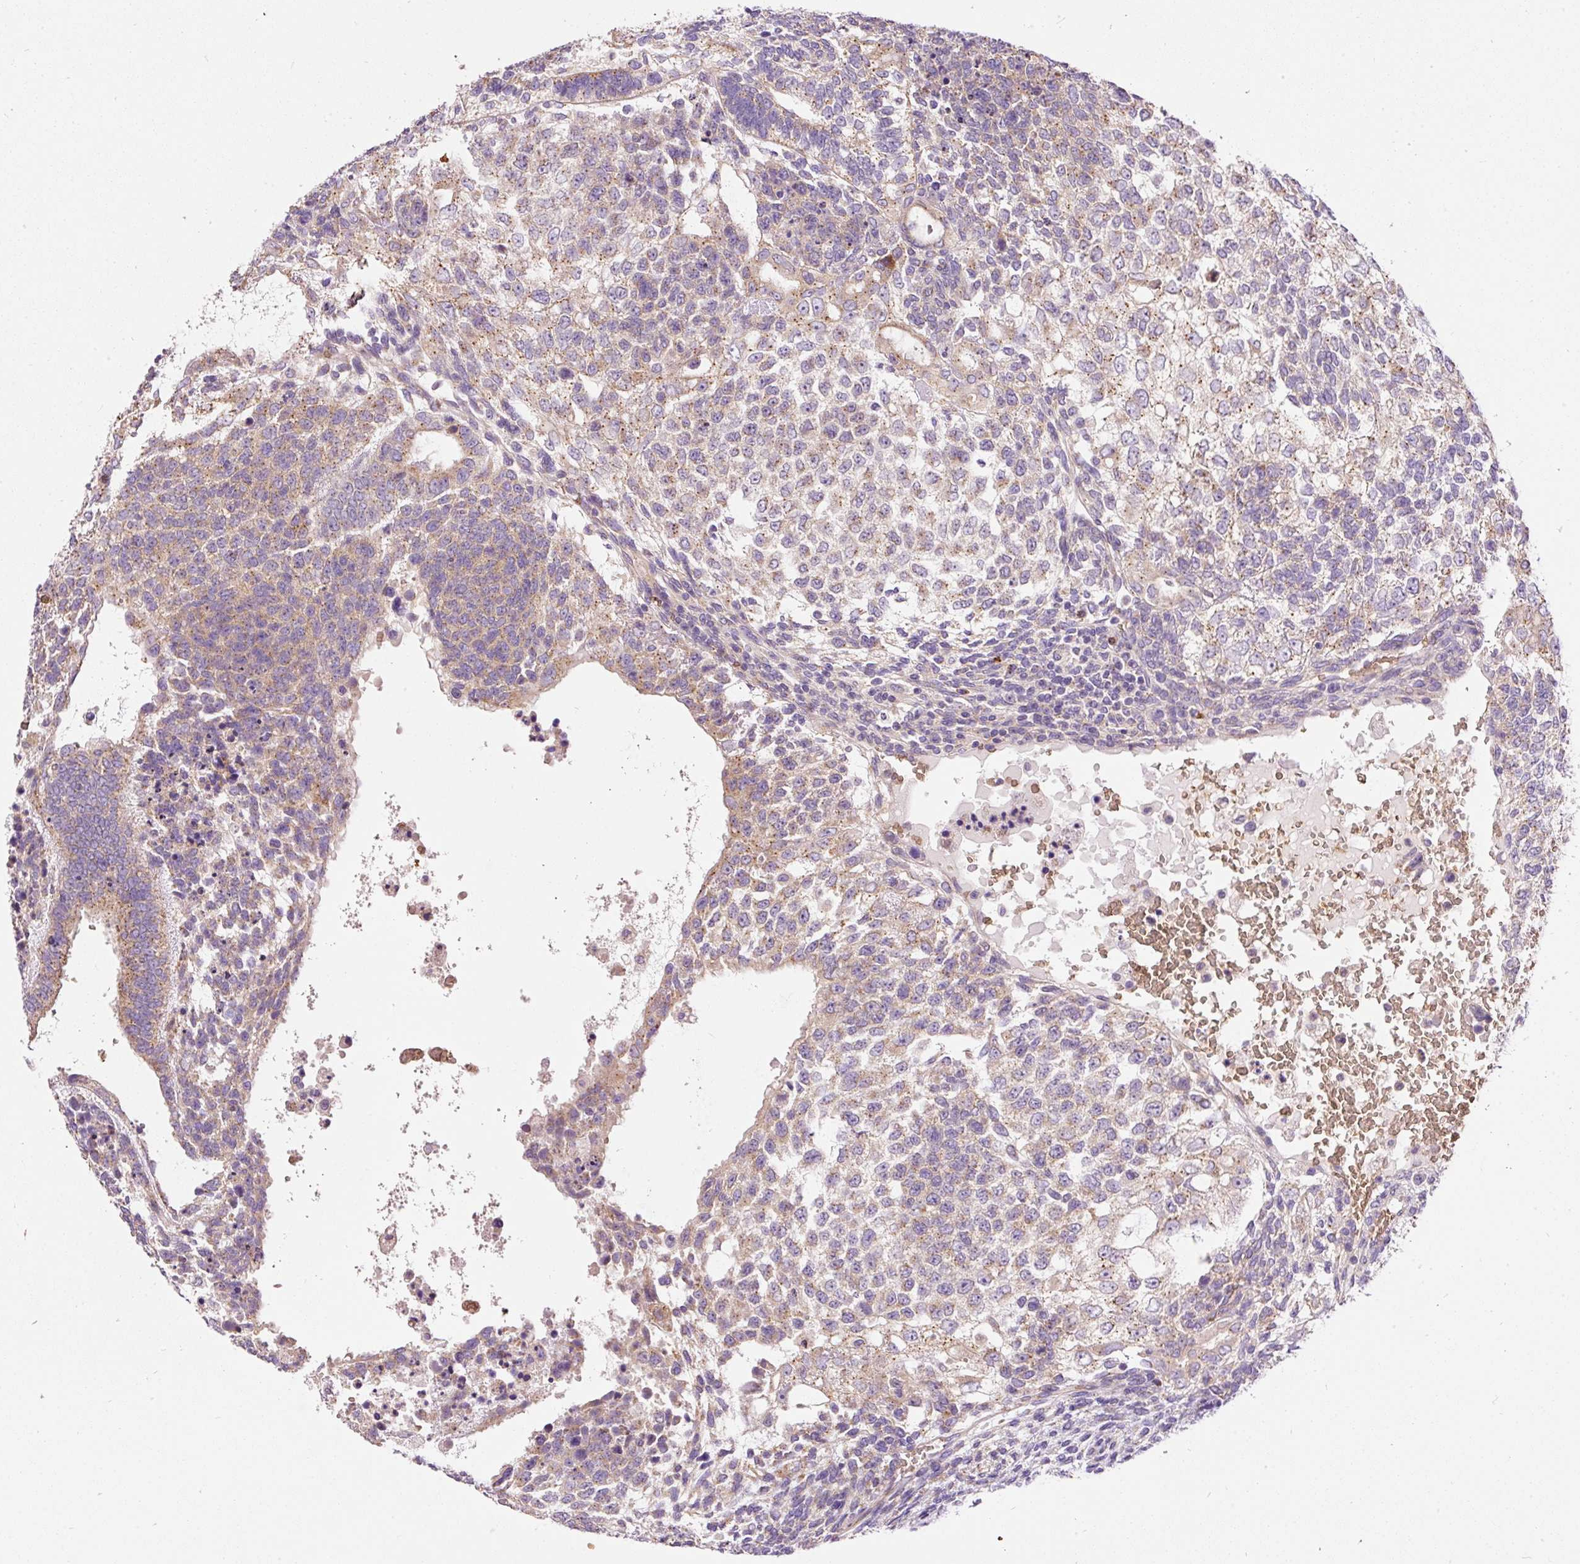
{"staining": {"intensity": "weak", "quantity": ">75%", "location": "cytoplasmic/membranous"}, "tissue": "testis cancer", "cell_type": "Tumor cells", "image_type": "cancer", "snomed": [{"axis": "morphology", "description": "Carcinoma, Embryonal, NOS"}, {"axis": "topography", "description": "Testis"}], "caption": "Protein staining displays weak cytoplasmic/membranous positivity in approximately >75% of tumor cells in testis cancer.", "gene": "PRRC2A", "patient": {"sex": "male", "age": 23}}